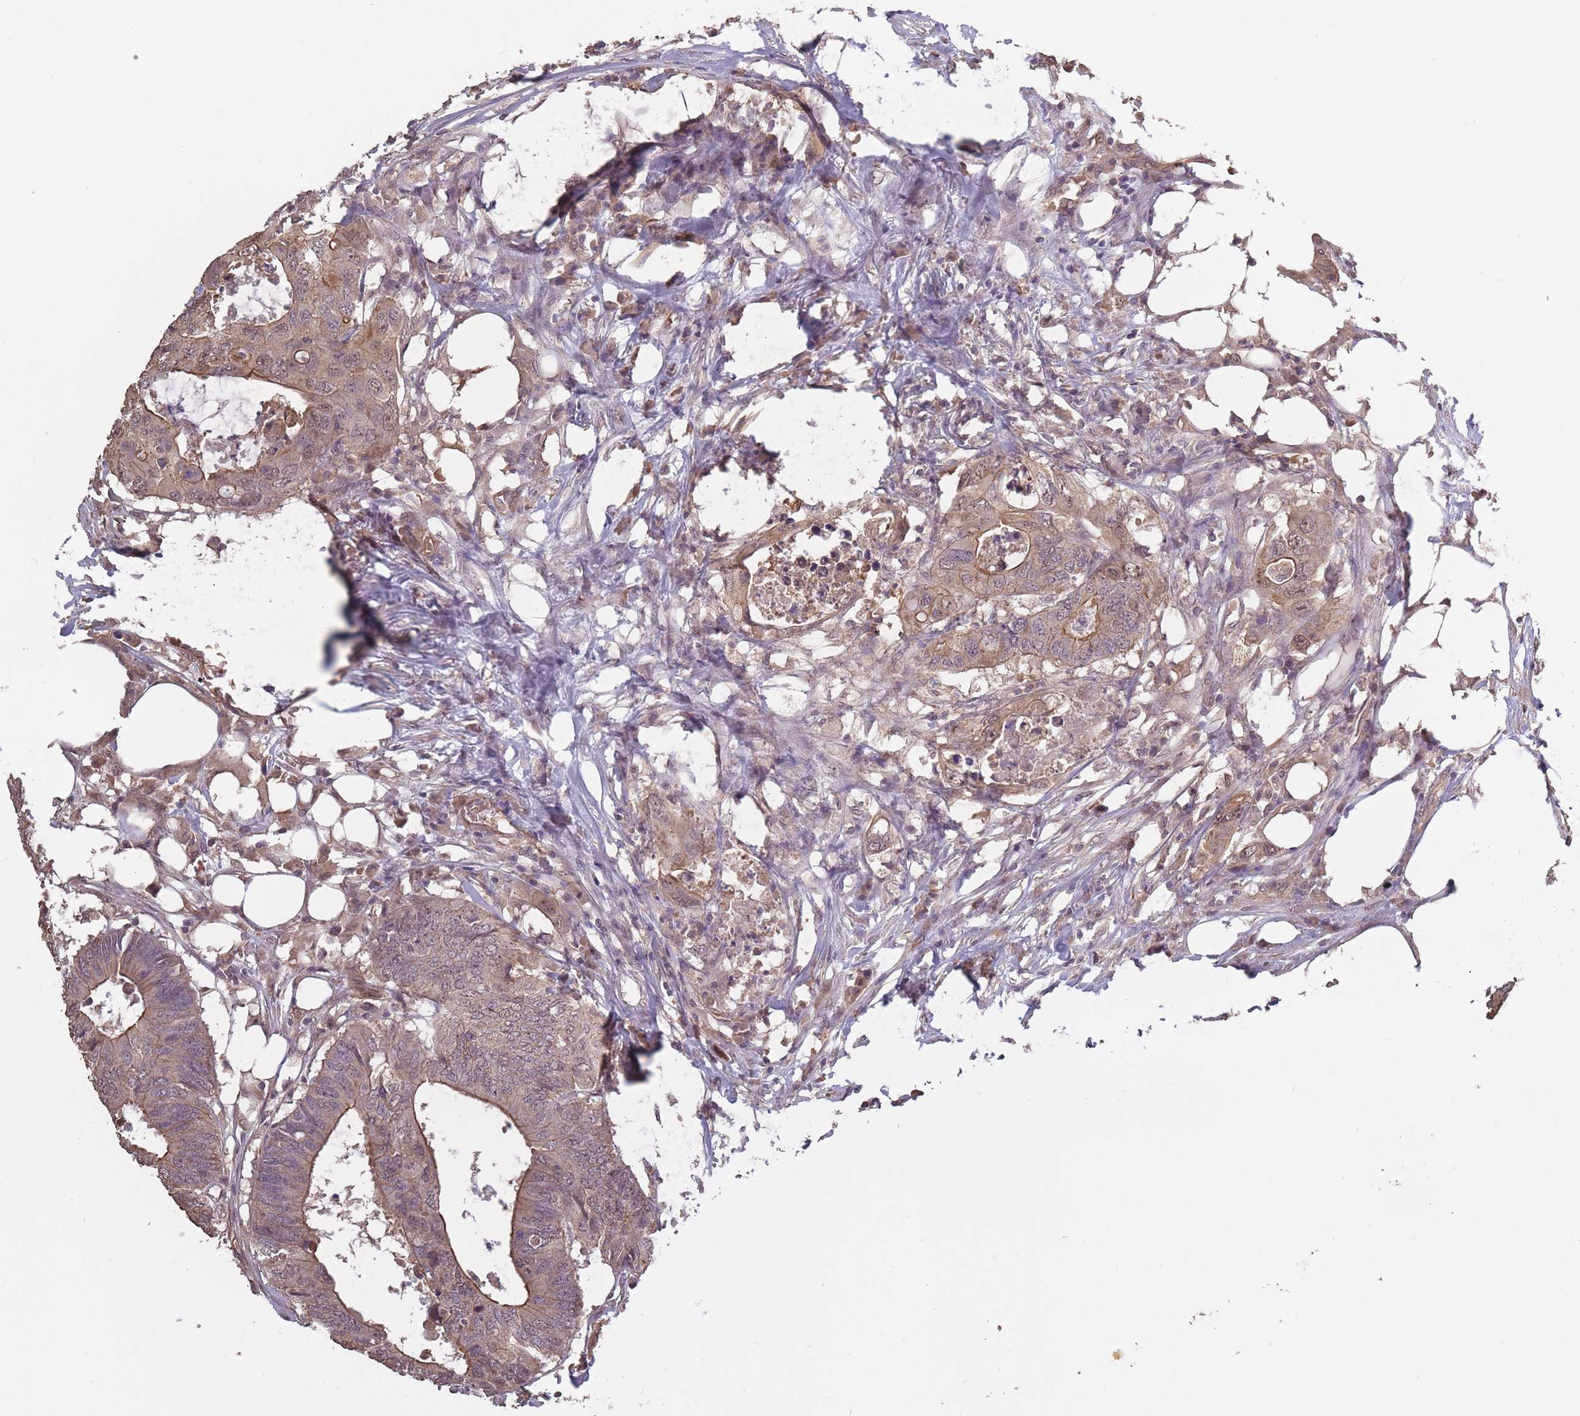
{"staining": {"intensity": "weak", "quantity": "25%-75%", "location": "cytoplasmic/membranous"}, "tissue": "colorectal cancer", "cell_type": "Tumor cells", "image_type": "cancer", "snomed": [{"axis": "morphology", "description": "Adenocarcinoma, NOS"}, {"axis": "topography", "description": "Colon"}], "caption": "There is low levels of weak cytoplasmic/membranous staining in tumor cells of adenocarcinoma (colorectal), as demonstrated by immunohistochemical staining (brown color).", "gene": "KIAA1755", "patient": {"sex": "male", "age": 71}}